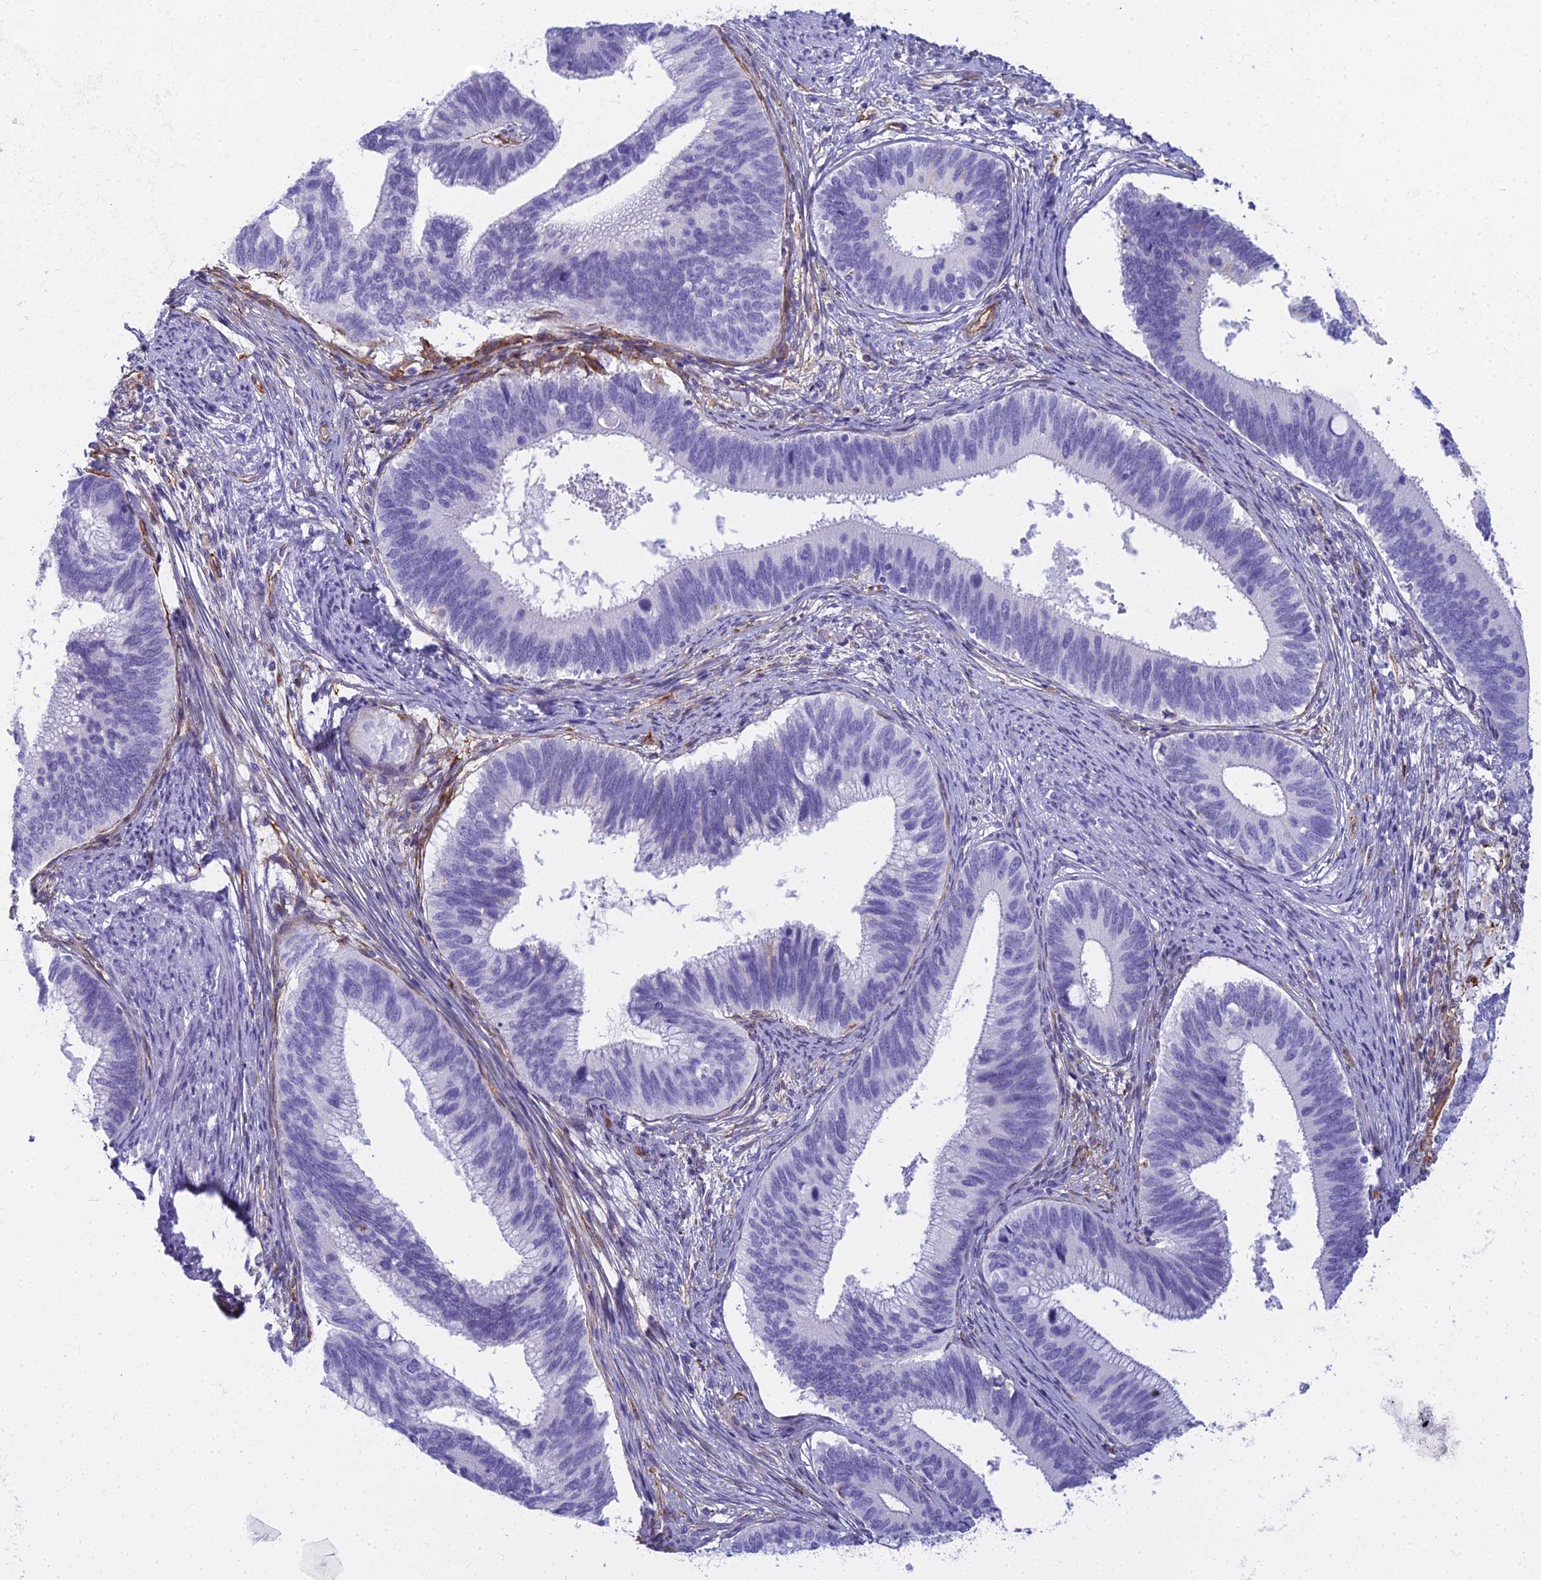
{"staining": {"intensity": "negative", "quantity": "none", "location": "none"}, "tissue": "cervical cancer", "cell_type": "Tumor cells", "image_type": "cancer", "snomed": [{"axis": "morphology", "description": "Adenocarcinoma, NOS"}, {"axis": "topography", "description": "Cervix"}], "caption": "Immunohistochemistry (IHC) image of human cervical cancer stained for a protein (brown), which exhibits no expression in tumor cells.", "gene": "EVI2A", "patient": {"sex": "female", "age": 42}}